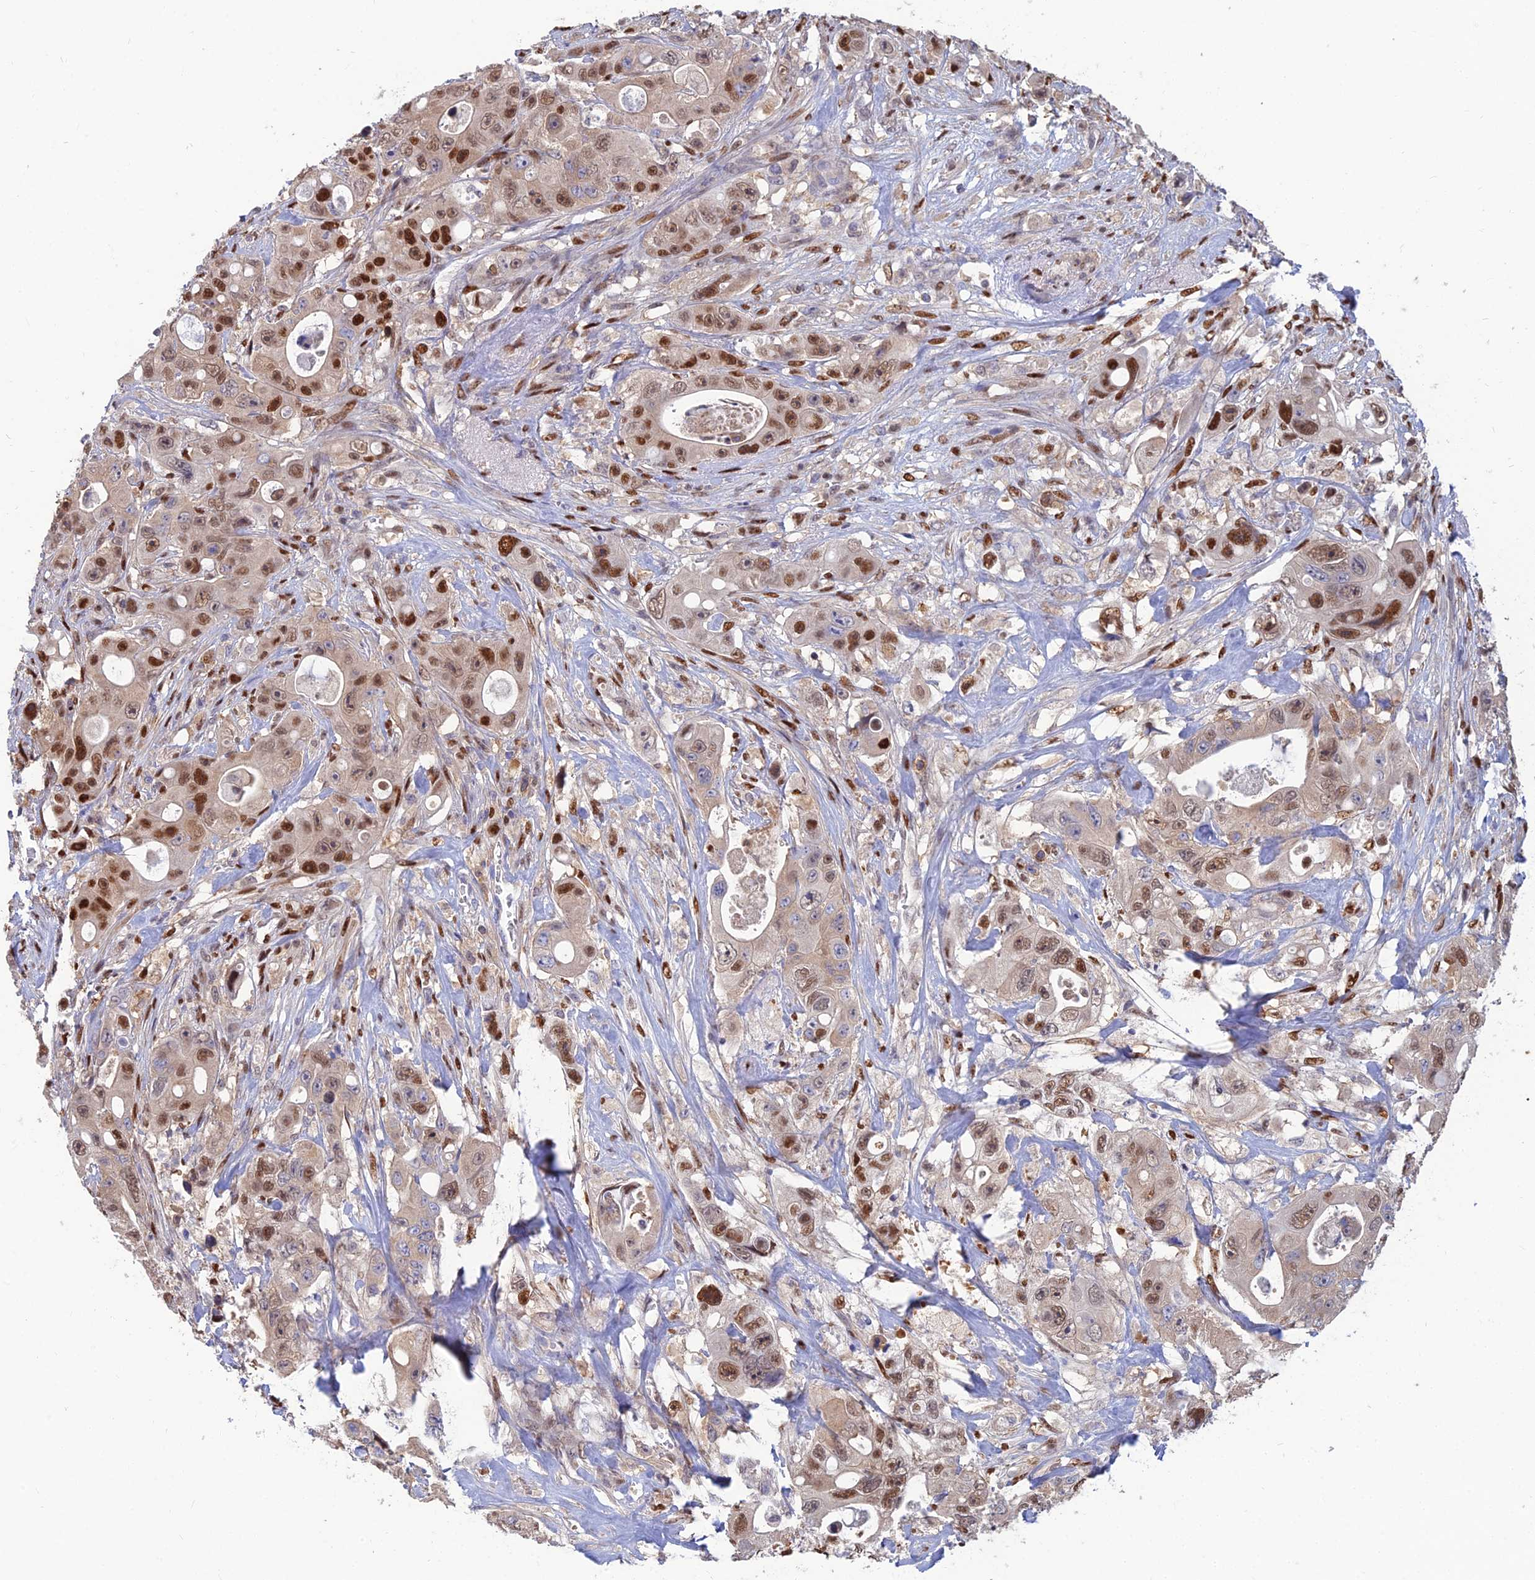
{"staining": {"intensity": "moderate", "quantity": ">75%", "location": "cytoplasmic/membranous,nuclear"}, "tissue": "colorectal cancer", "cell_type": "Tumor cells", "image_type": "cancer", "snomed": [{"axis": "morphology", "description": "Adenocarcinoma, NOS"}, {"axis": "topography", "description": "Colon"}], "caption": "Immunohistochemistry (DAB (3,3'-diaminobenzidine)) staining of adenocarcinoma (colorectal) demonstrates moderate cytoplasmic/membranous and nuclear protein staining in about >75% of tumor cells.", "gene": "DNPEP", "patient": {"sex": "female", "age": 46}}